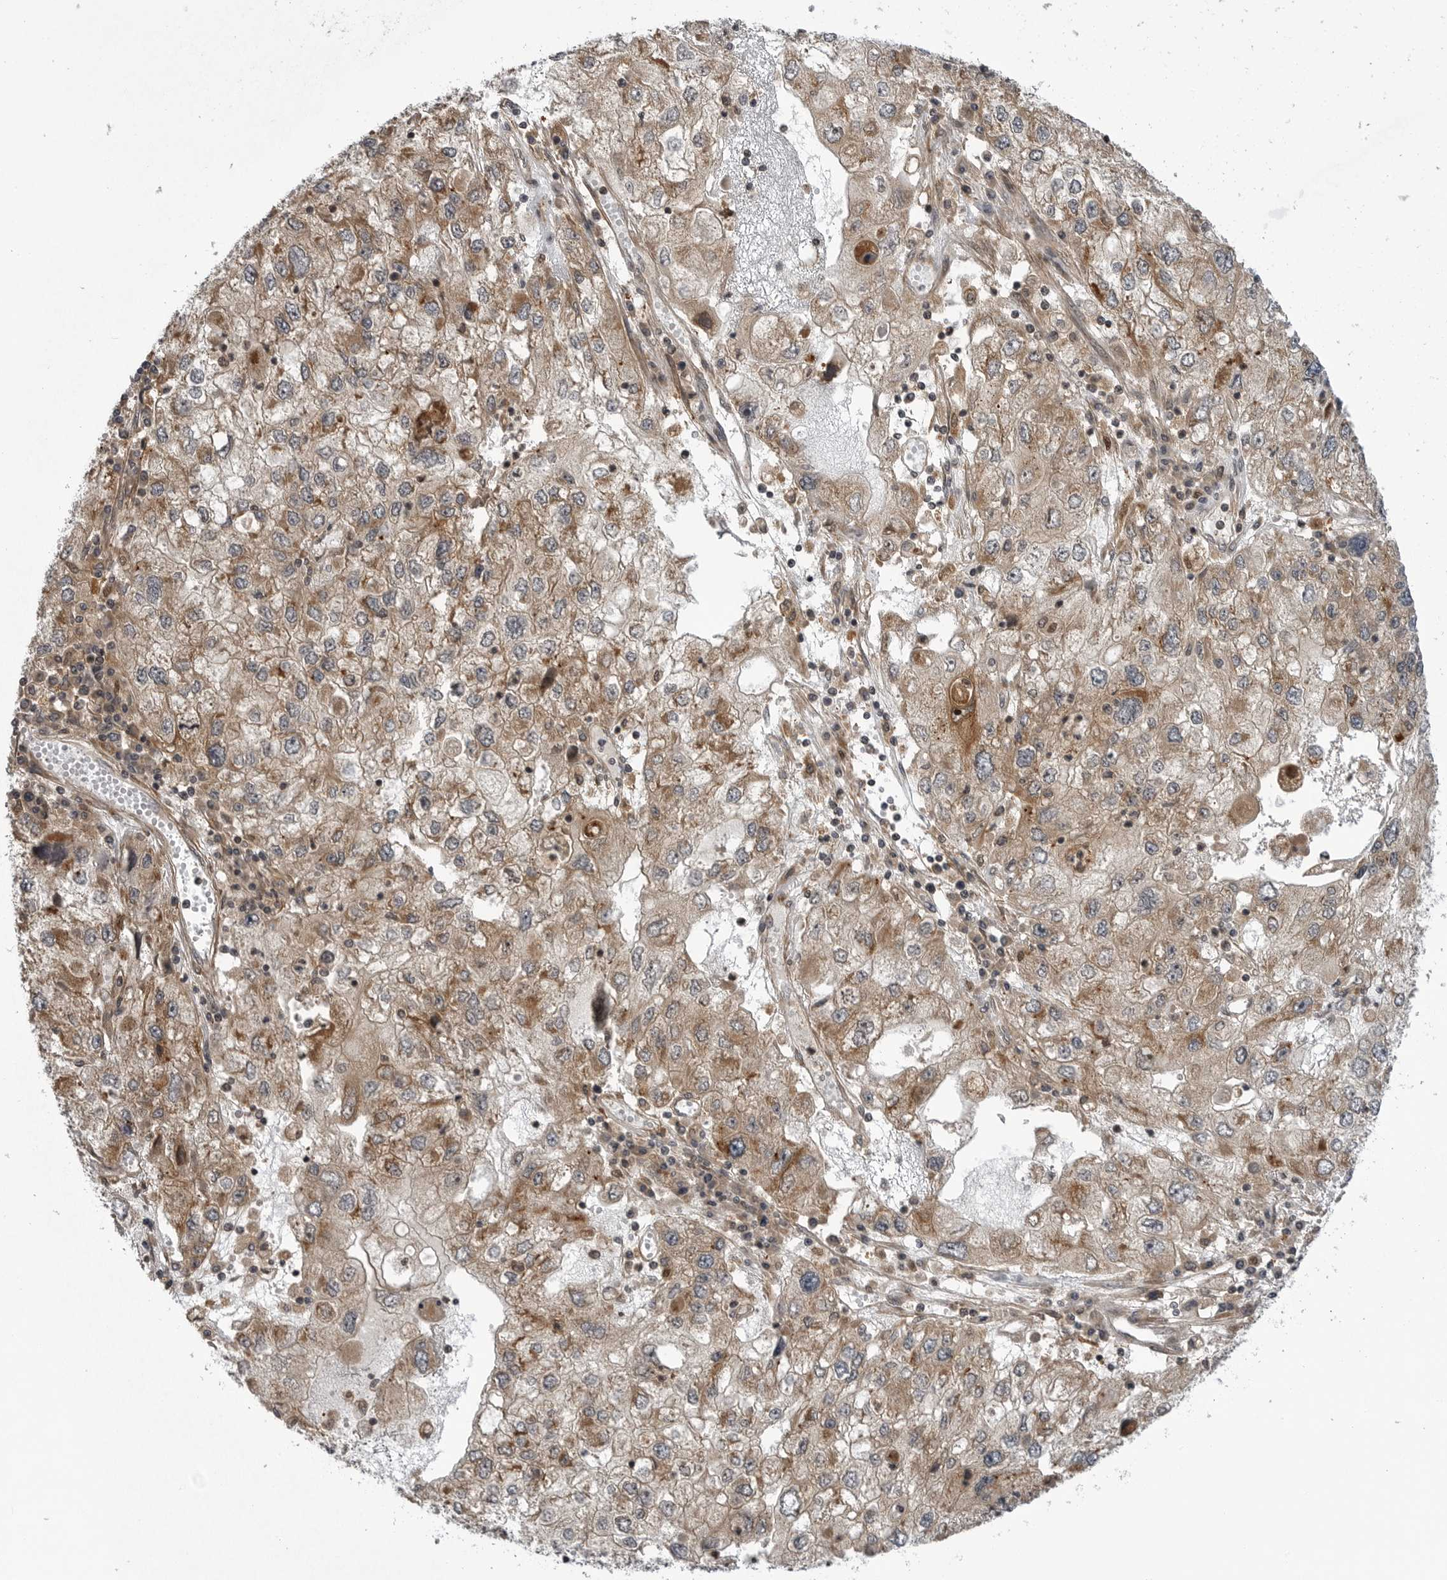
{"staining": {"intensity": "moderate", "quantity": ">75%", "location": "cytoplasmic/membranous"}, "tissue": "endometrial cancer", "cell_type": "Tumor cells", "image_type": "cancer", "snomed": [{"axis": "morphology", "description": "Adenocarcinoma, NOS"}, {"axis": "topography", "description": "Endometrium"}], "caption": "High-magnification brightfield microscopy of endometrial adenocarcinoma stained with DAB (3,3'-diaminobenzidine) (brown) and counterstained with hematoxylin (blue). tumor cells exhibit moderate cytoplasmic/membranous expression is seen in about>75% of cells.", "gene": "LRRC45", "patient": {"sex": "female", "age": 49}}